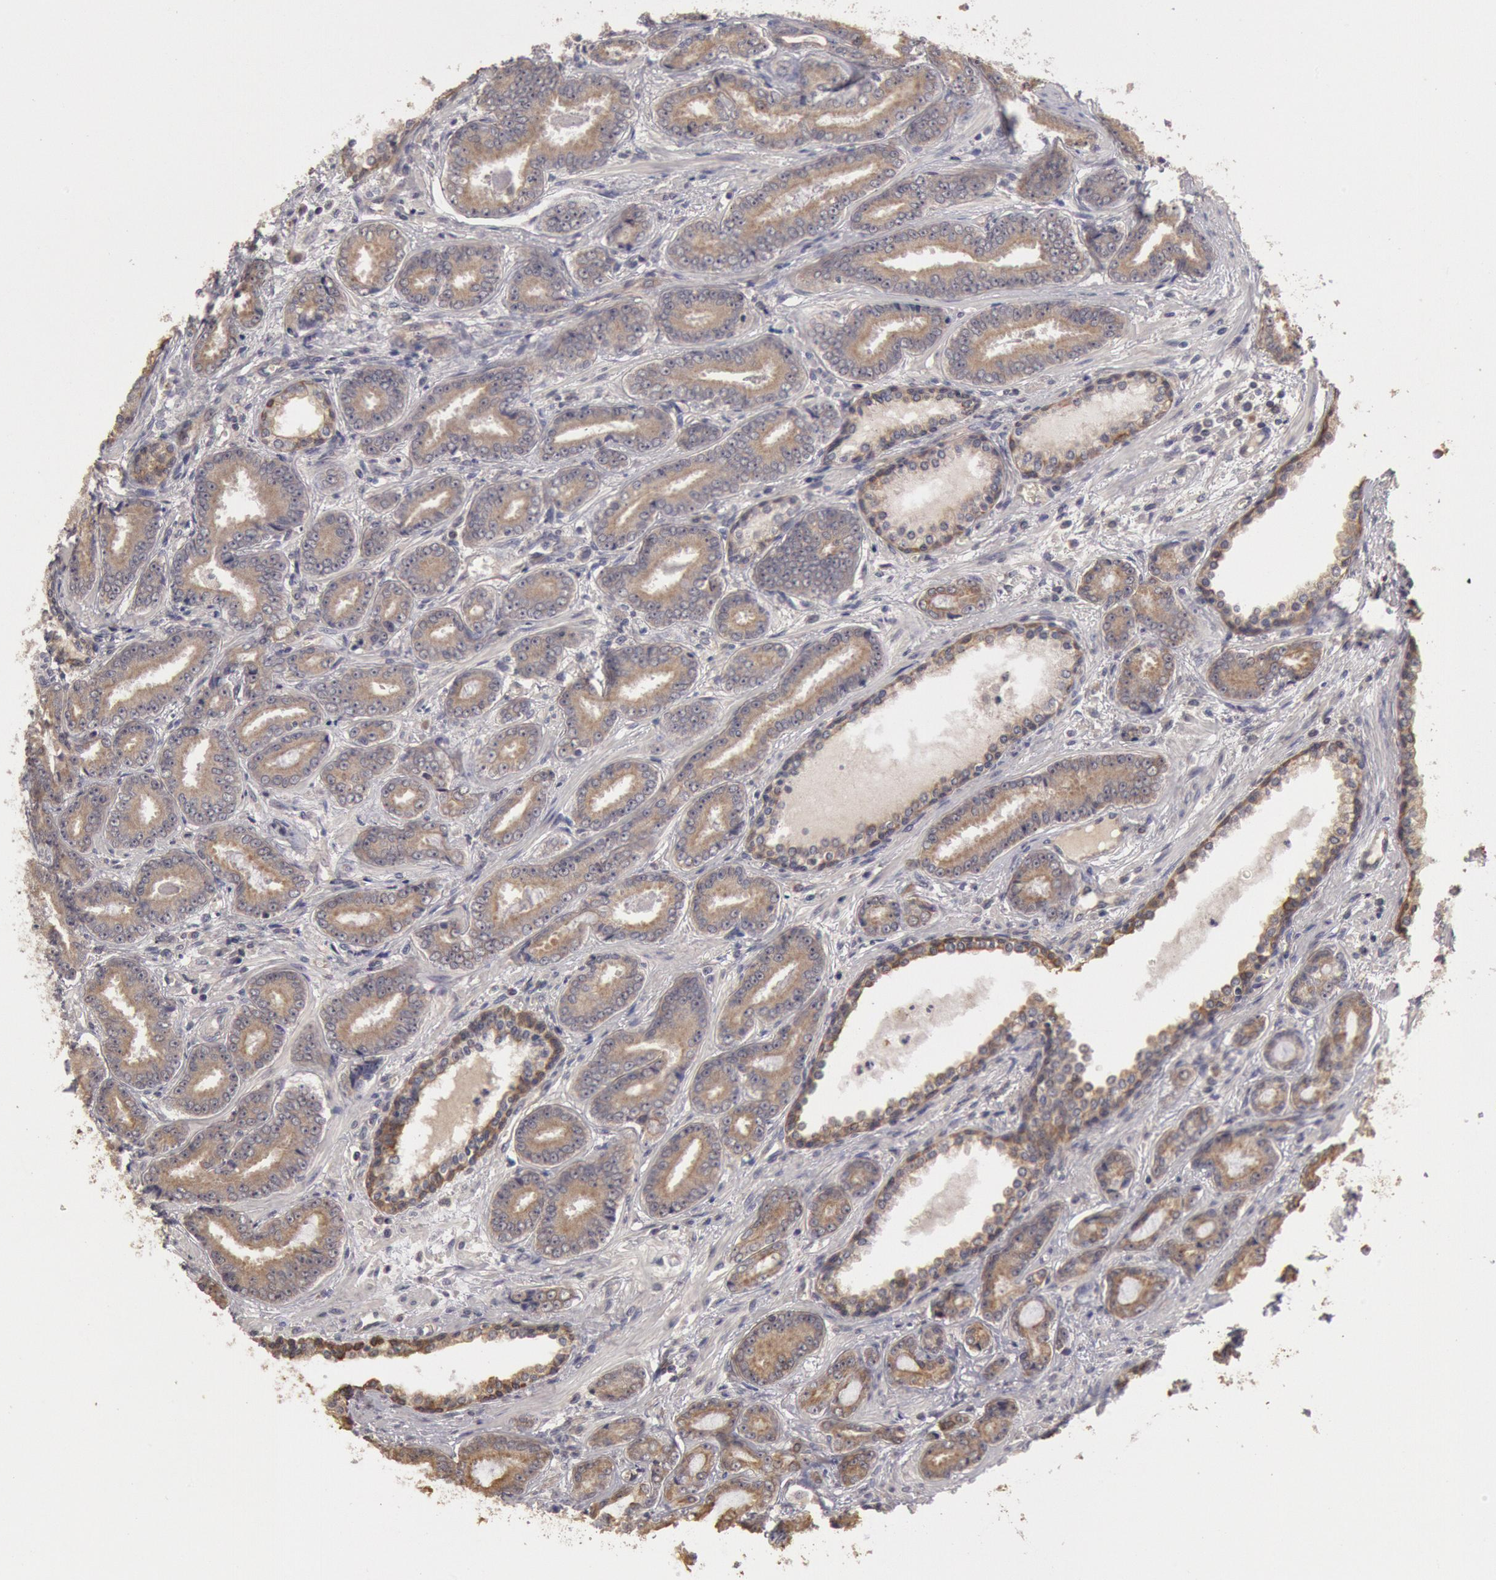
{"staining": {"intensity": "weak", "quantity": ">75%", "location": "cytoplasmic/membranous"}, "tissue": "prostate cancer", "cell_type": "Tumor cells", "image_type": "cancer", "snomed": [{"axis": "morphology", "description": "Adenocarcinoma, Low grade"}, {"axis": "topography", "description": "Prostate"}], "caption": "There is low levels of weak cytoplasmic/membranous staining in tumor cells of prostate cancer (adenocarcinoma (low-grade)), as demonstrated by immunohistochemical staining (brown color).", "gene": "ZFP36L1", "patient": {"sex": "male", "age": 65}}